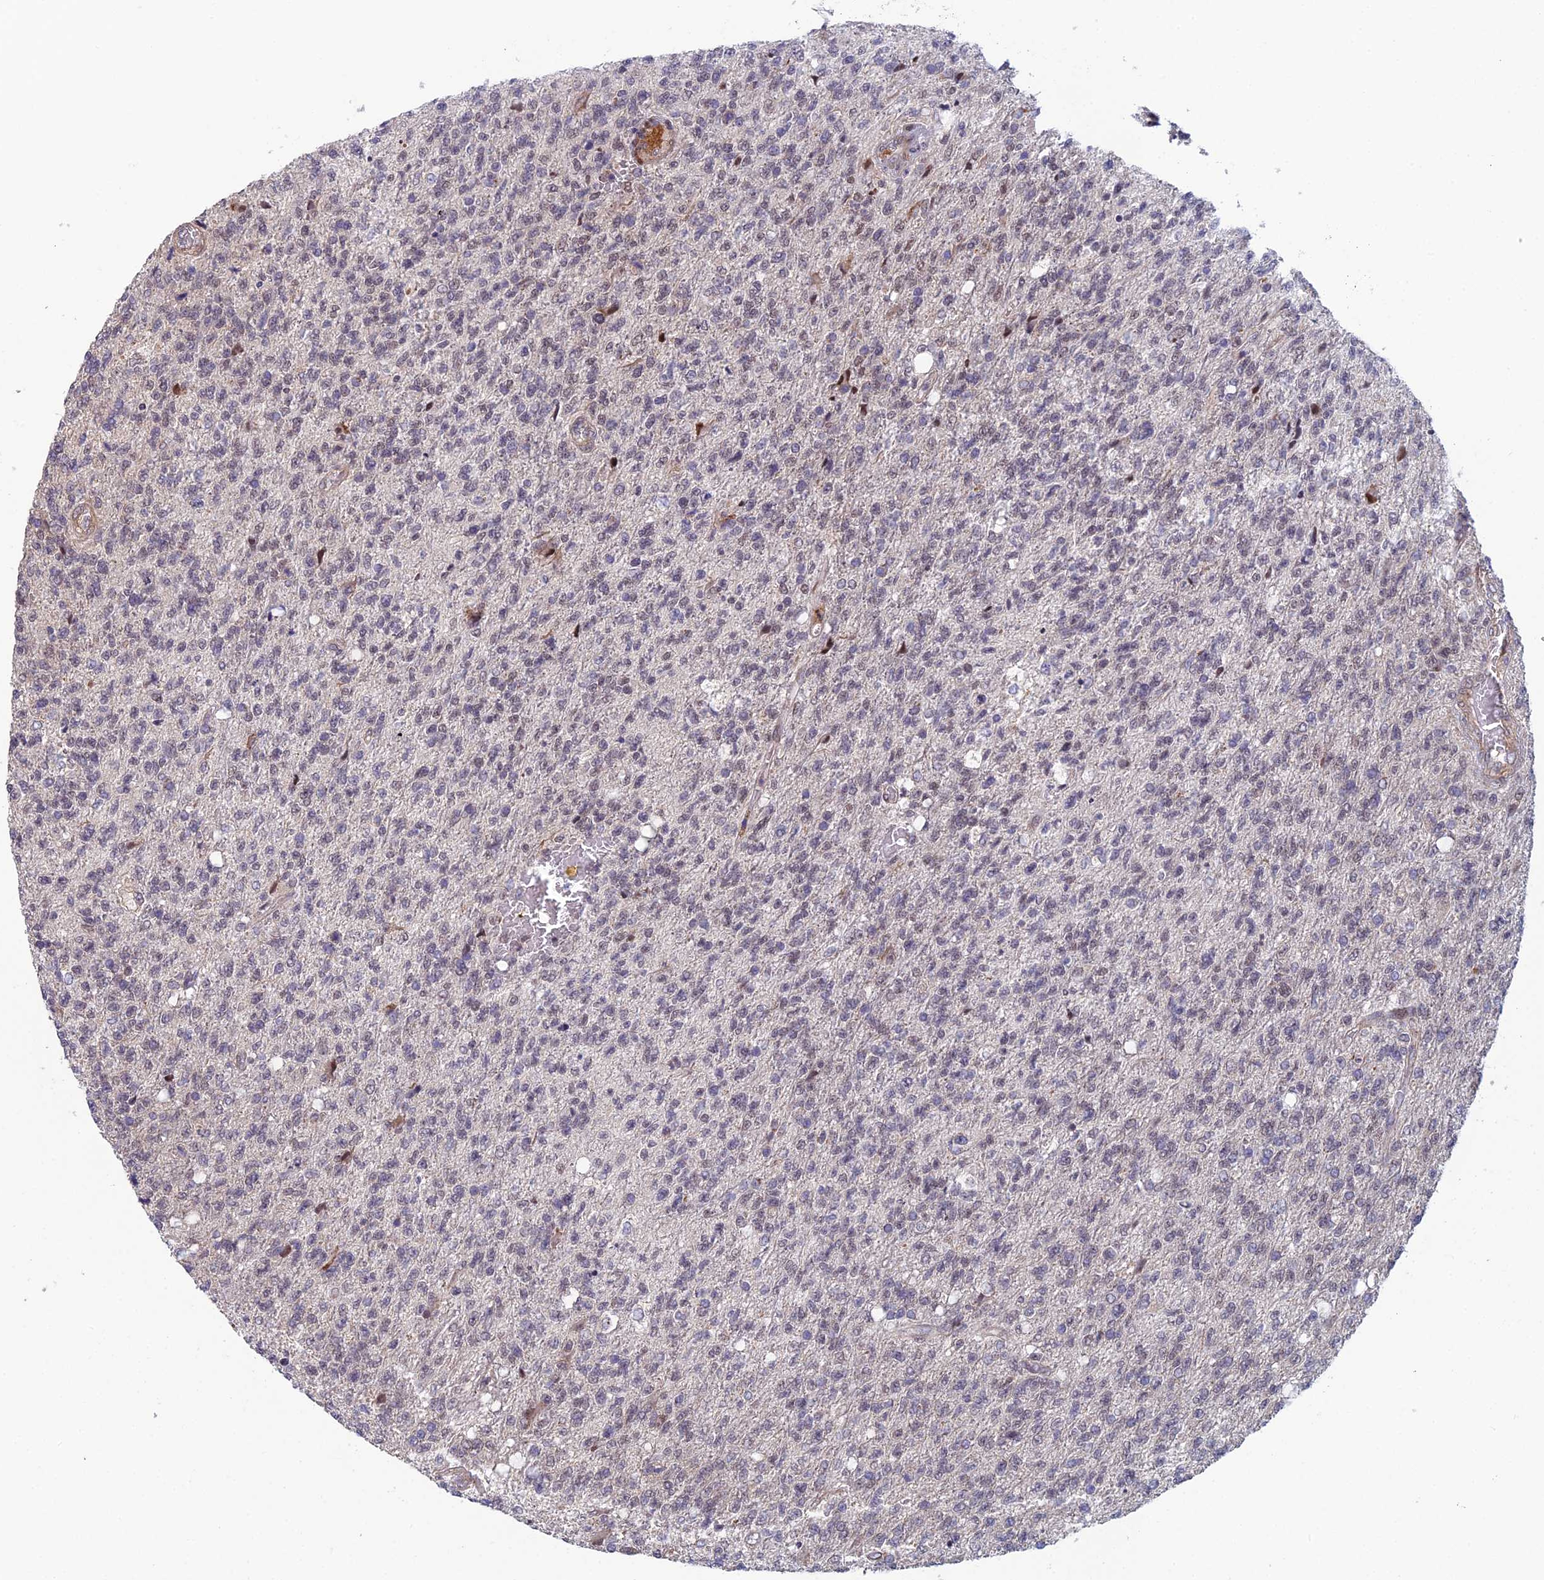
{"staining": {"intensity": "moderate", "quantity": "<25%", "location": "nuclear"}, "tissue": "glioma", "cell_type": "Tumor cells", "image_type": "cancer", "snomed": [{"axis": "morphology", "description": "Glioma, malignant, High grade"}, {"axis": "topography", "description": "Brain"}], "caption": "Immunohistochemistry (IHC) (DAB) staining of malignant glioma (high-grade) exhibits moderate nuclear protein expression in approximately <25% of tumor cells.", "gene": "CCDC183", "patient": {"sex": "male", "age": 56}}